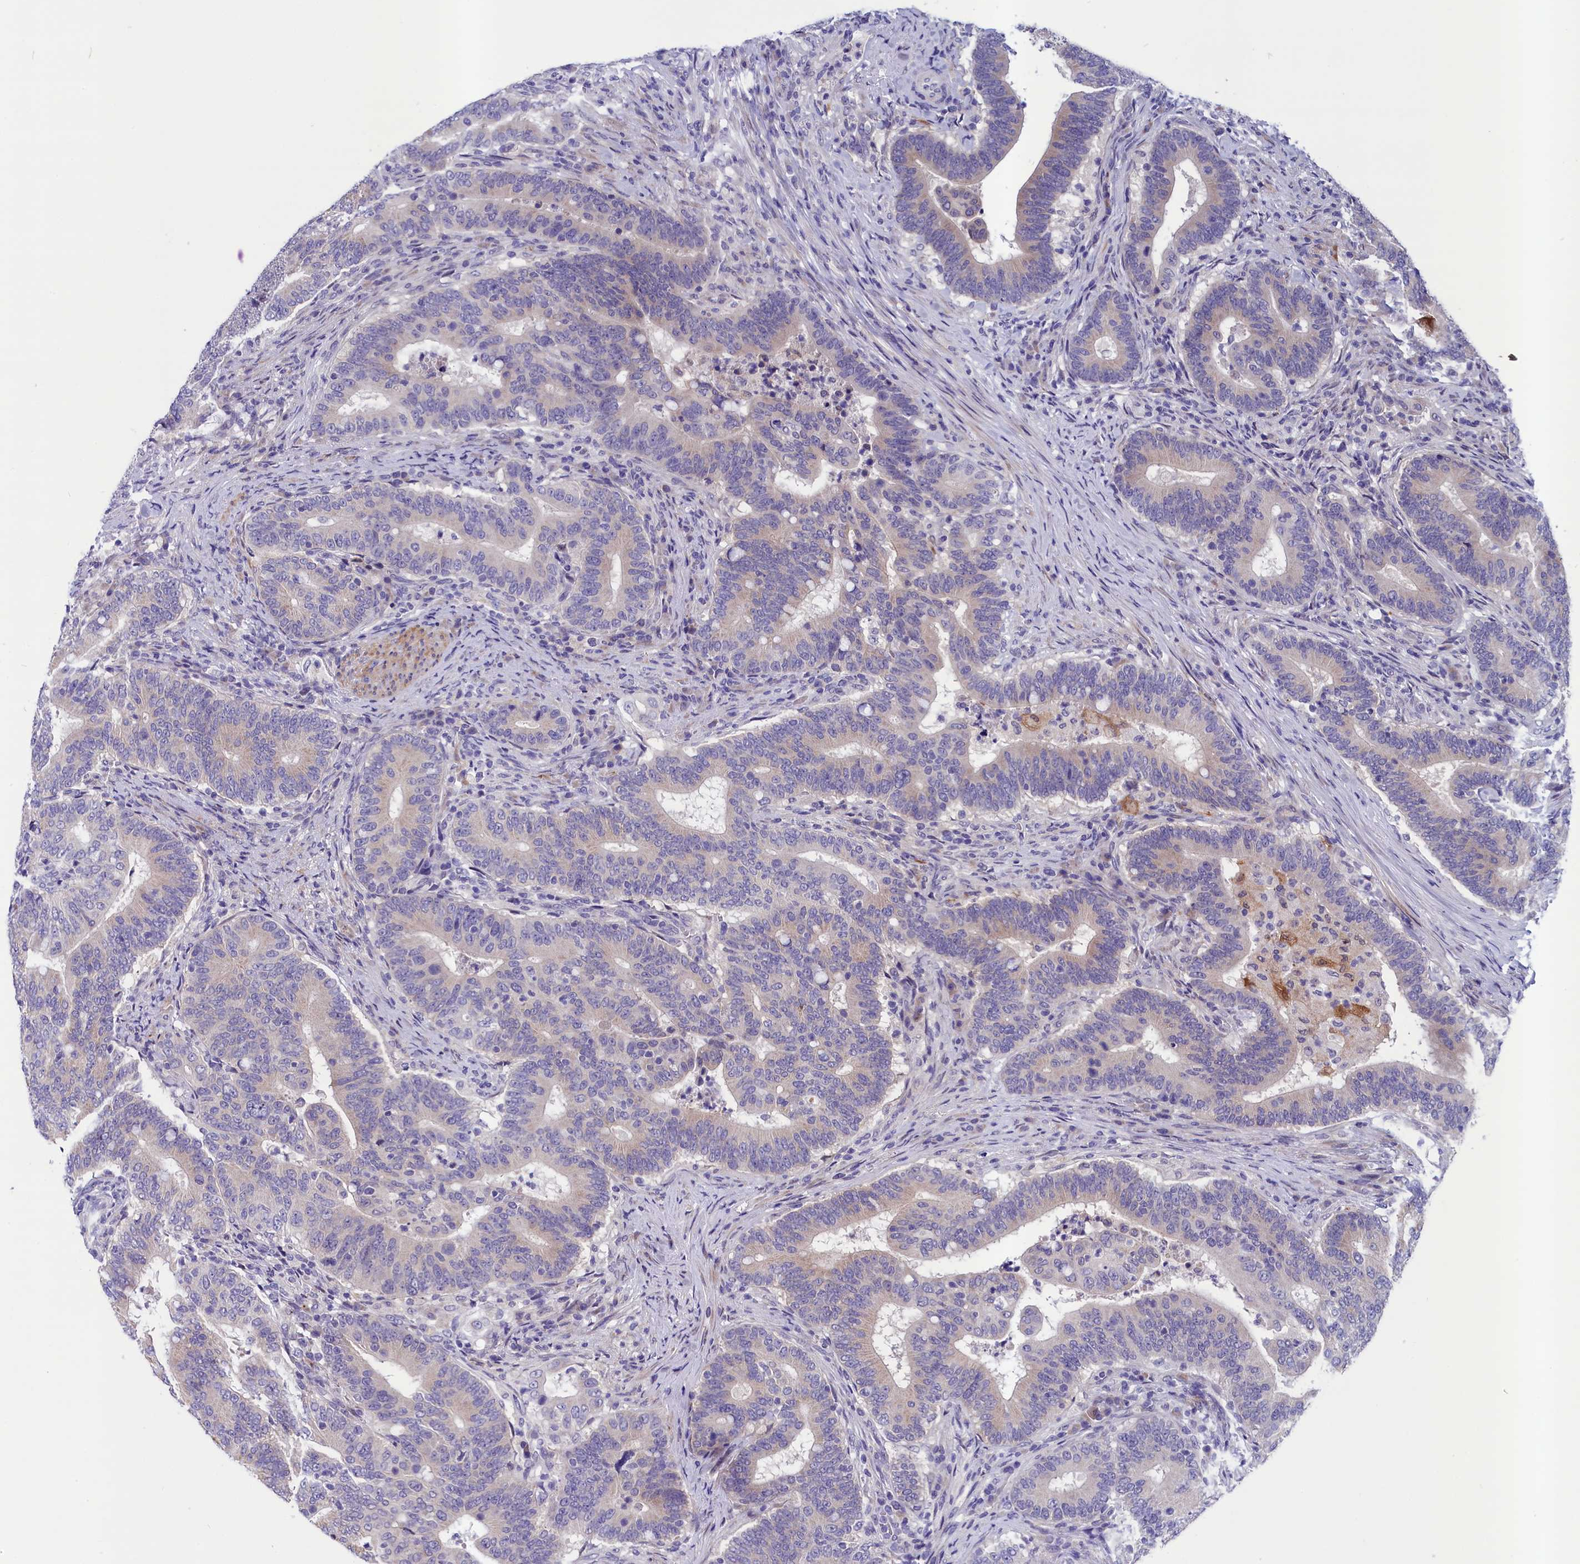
{"staining": {"intensity": "negative", "quantity": "none", "location": "none"}, "tissue": "colorectal cancer", "cell_type": "Tumor cells", "image_type": "cancer", "snomed": [{"axis": "morphology", "description": "Adenocarcinoma, NOS"}, {"axis": "topography", "description": "Colon"}], "caption": "Colorectal adenocarcinoma stained for a protein using immunohistochemistry reveals no staining tumor cells.", "gene": "SCD5", "patient": {"sex": "female", "age": 66}}